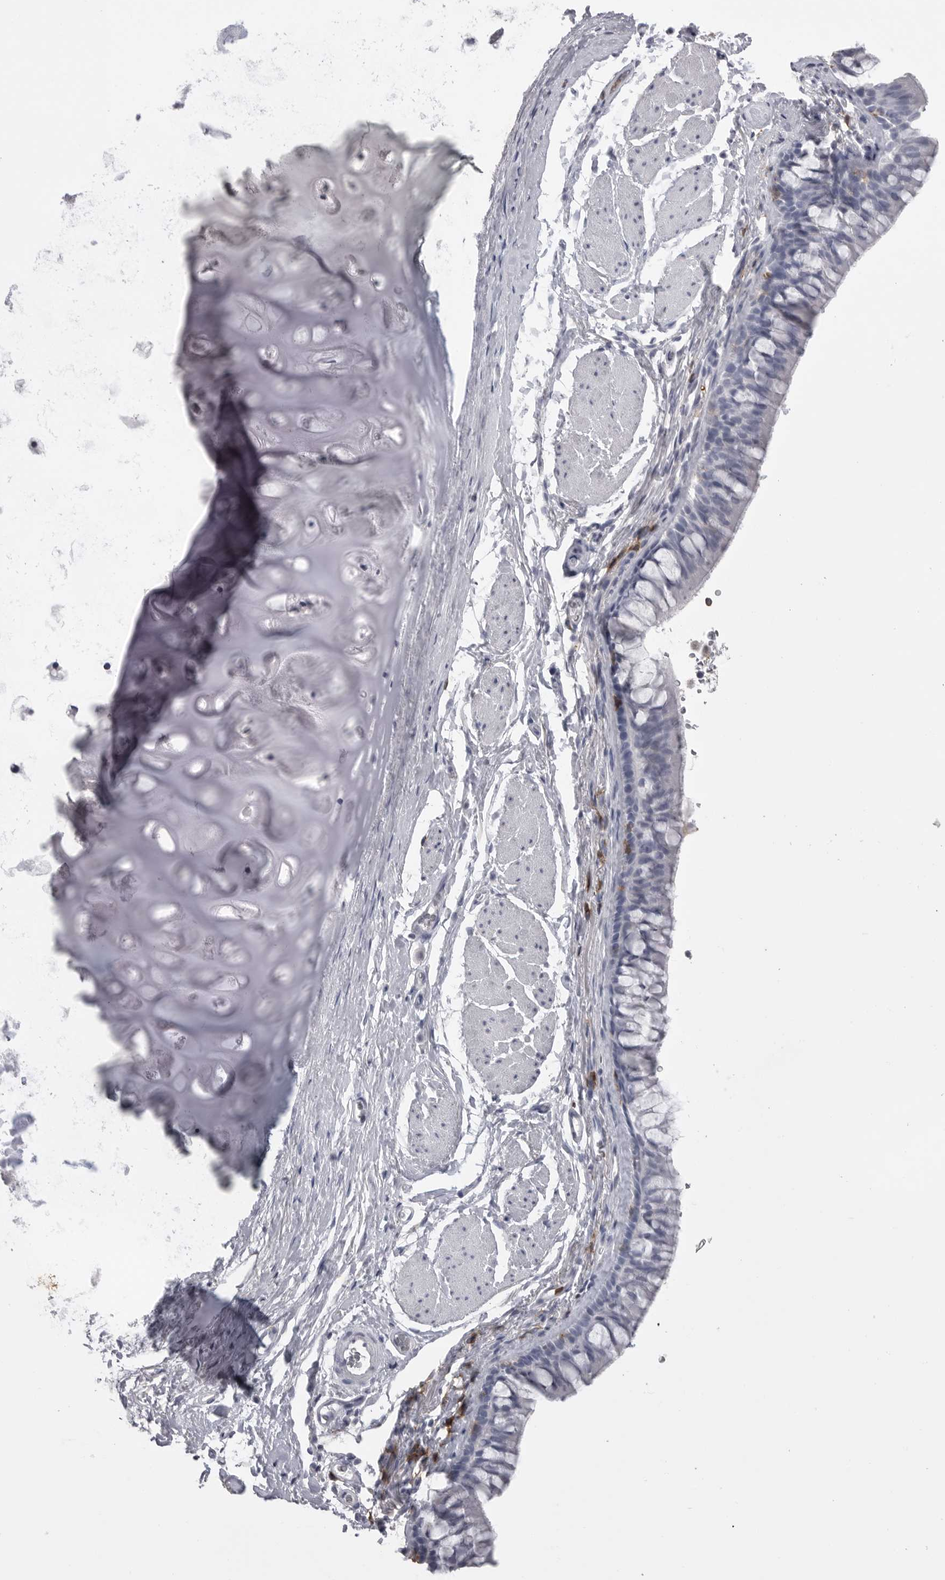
{"staining": {"intensity": "negative", "quantity": "none", "location": "none"}, "tissue": "bronchus", "cell_type": "Respiratory epithelial cells", "image_type": "normal", "snomed": [{"axis": "morphology", "description": "Normal tissue, NOS"}, {"axis": "topography", "description": "Cartilage tissue"}, {"axis": "topography", "description": "Bronchus"}], "caption": "The histopathology image shows no significant expression in respiratory epithelial cells of bronchus.", "gene": "ITGAL", "patient": {"sex": "female", "age": 53}}